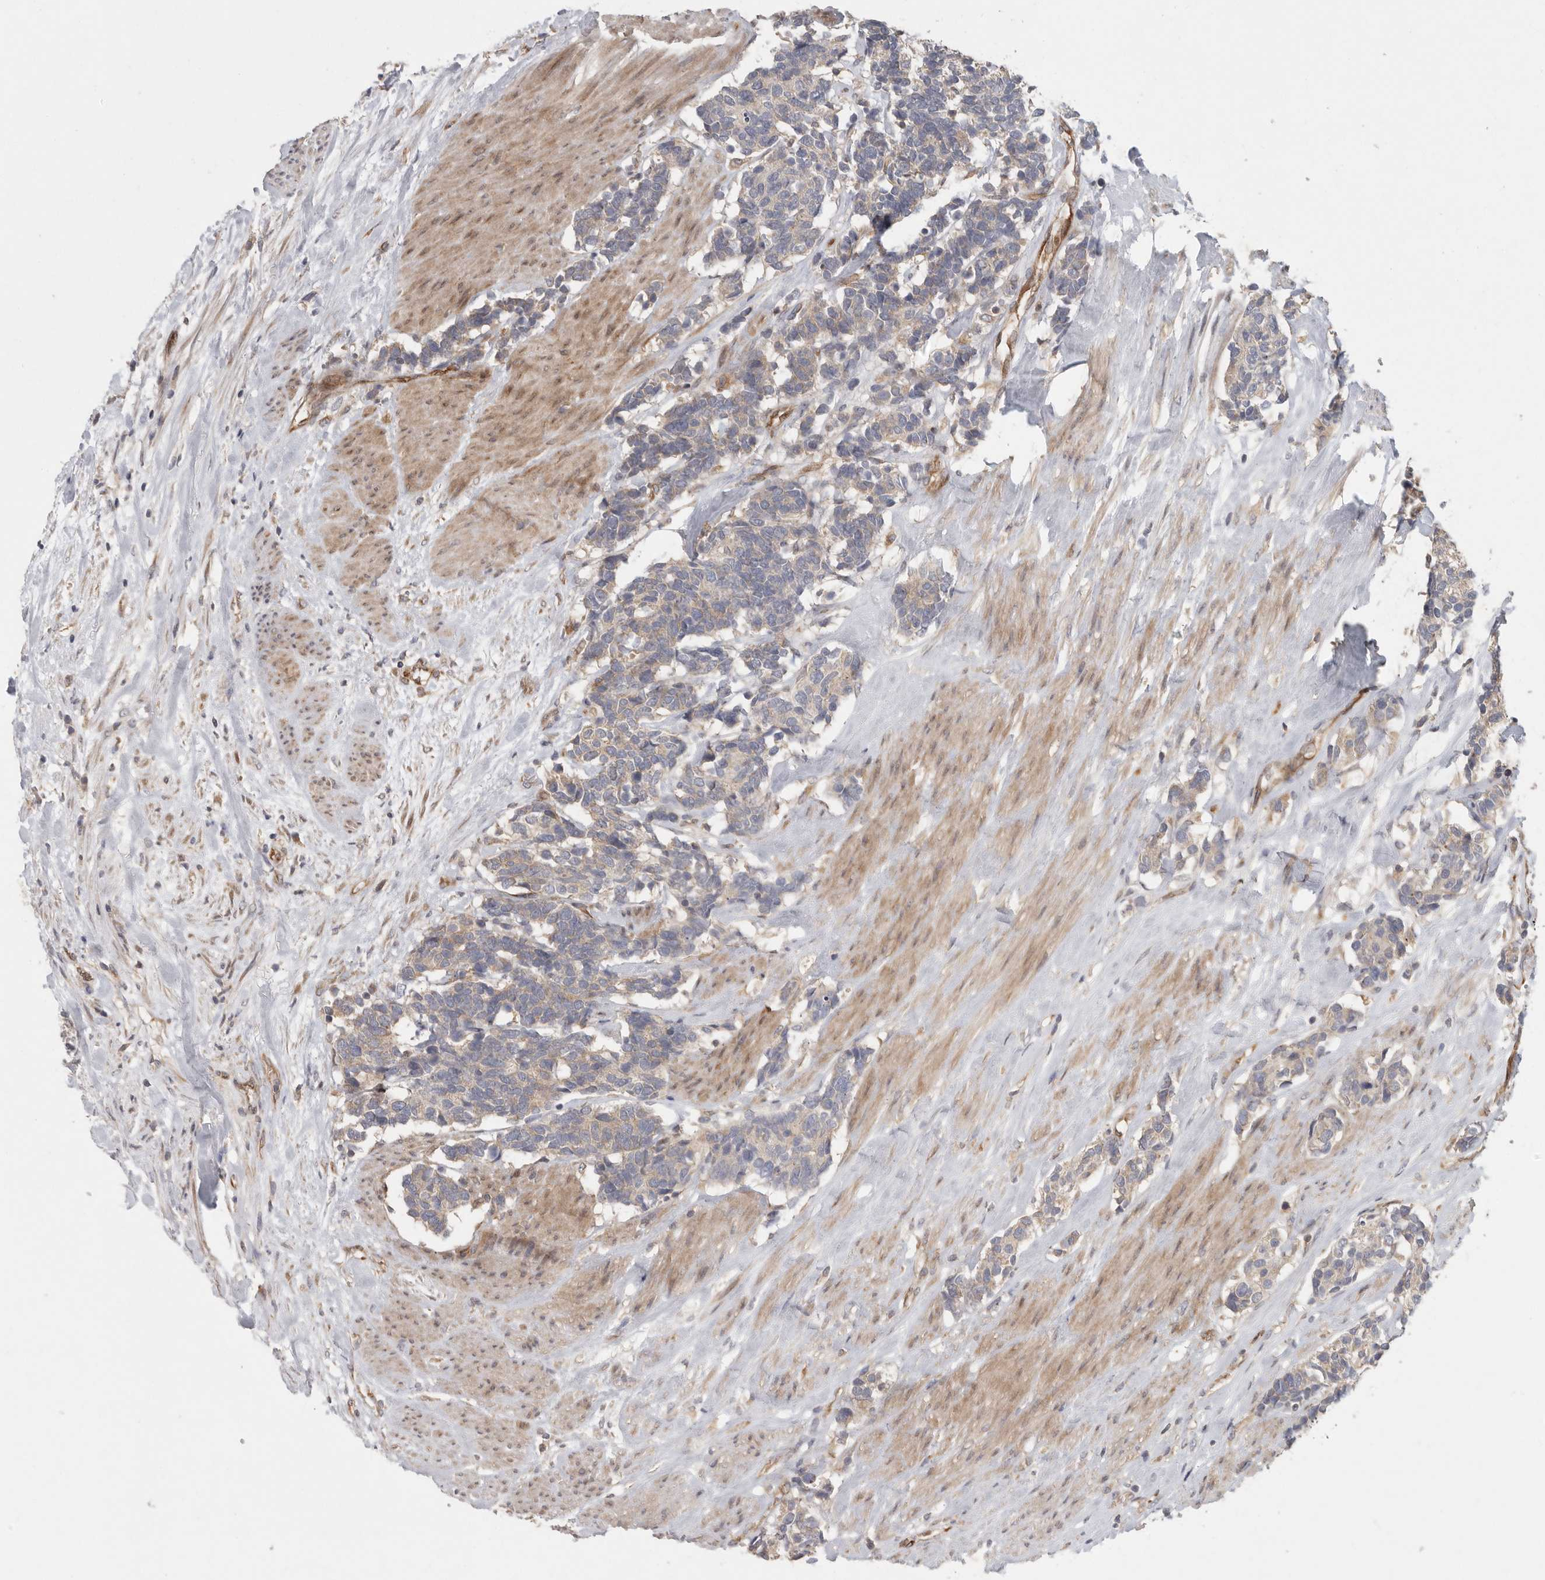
{"staining": {"intensity": "weak", "quantity": "25%-75%", "location": "cytoplasmic/membranous"}, "tissue": "carcinoid", "cell_type": "Tumor cells", "image_type": "cancer", "snomed": [{"axis": "morphology", "description": "Carcinoma, NOS"}, {"axis": "morphology", "description": "Carcinoid, malignant, NOS"}, {"axis": "topography", "description": "Urinary bladder"}], "caption": "Carcinoma stained for a protein exhibits weak cytoplasmic/membranous positivity in tumor cells. (brown staining indicates protein expression, while blue staining denotes nuclei).", "gene": "BCAP29", "patient": {"sex": "male", "age": 57}}